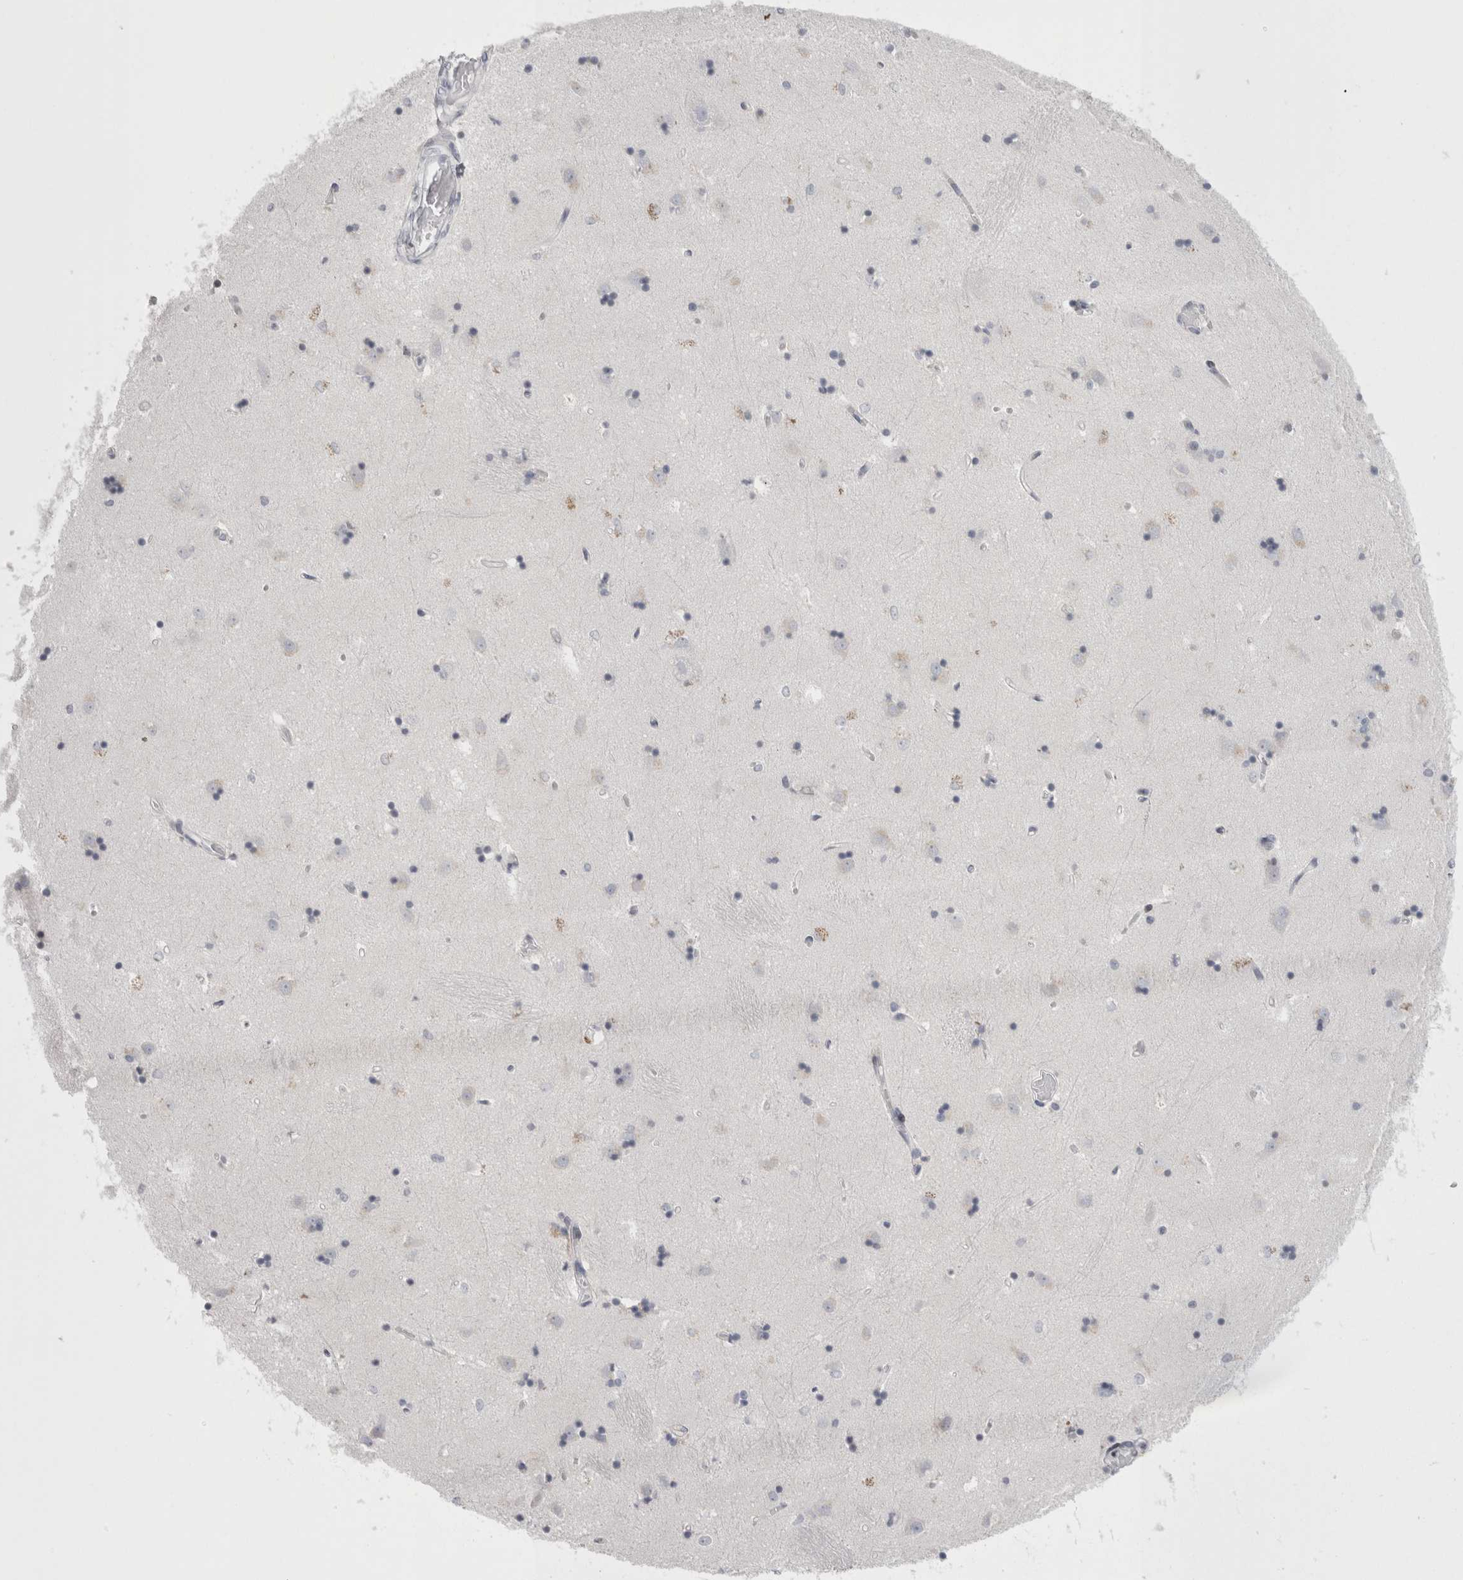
{"staining": {"intensity": "negative", "quantity": "none", "location": "none"}, "tissue": "caudate", "cell_type": "Glial cells", "image_type": "normal", "snomed": [{"axis": "morphology", "description": "Normal tissue, NOS"}, {"axis": "topography", "description": "Lateral ventricle wall"}], "caption": "Immunohistochemistry of normal caudate exhibits no staining in glial cells. Brightfield microscopy of IHC stained with DAB (3,3'-diaminobenzidine) (brown) and hematoxylin (blue), captured at high magnification.", "gene": "FNDC8", "patient": {"sex": "male", "age": 45}}